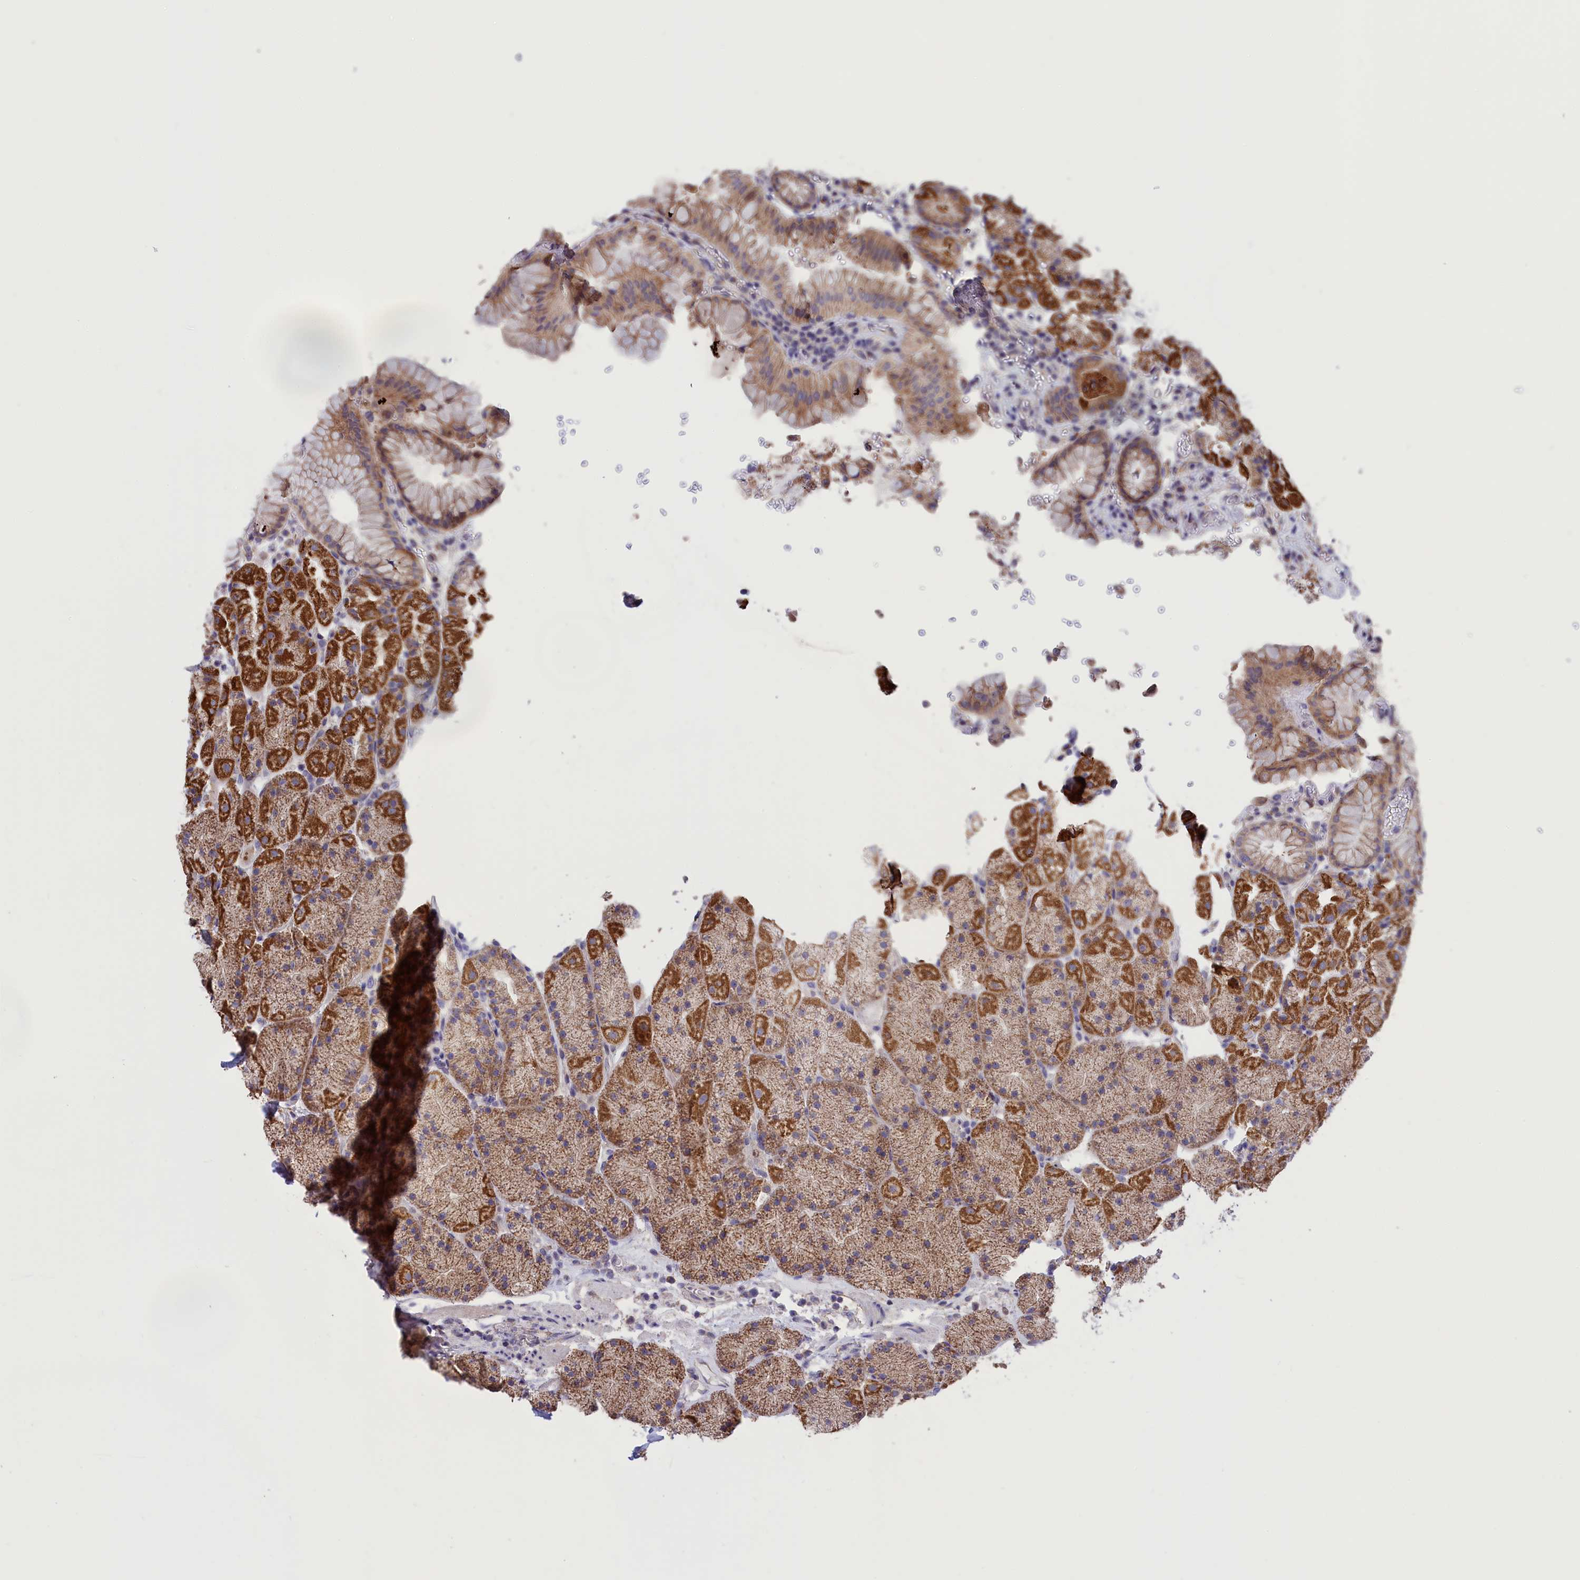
{"staining": {"intensity": "strong", "quantity": "25%-75%", "location": "cytoplasmic/membranous"}, "tissue": "stomach", "cell_type": "Glandular cells", "image_type": "normal", "snomed": [{"axis": "morphology", "description": "Normal tissue, NOS"}, {"axis": "topography", "description": "Stomach, upper"}, {"axis": "topography", "description": "Stomach, lower"}], "caption": "Protein analysis of benign stomach demonstrates strong cytoplasmic/membranous expression in approximately 25%-75% of glandular cells. The staining was performed using DAB to visualize the protein expression in brown, while the nuclei were stained in blue with hematoxylin (Magnification: 20x).", "gene": "CYP2U1", "patient": {"sex": "male", "age": 67}}